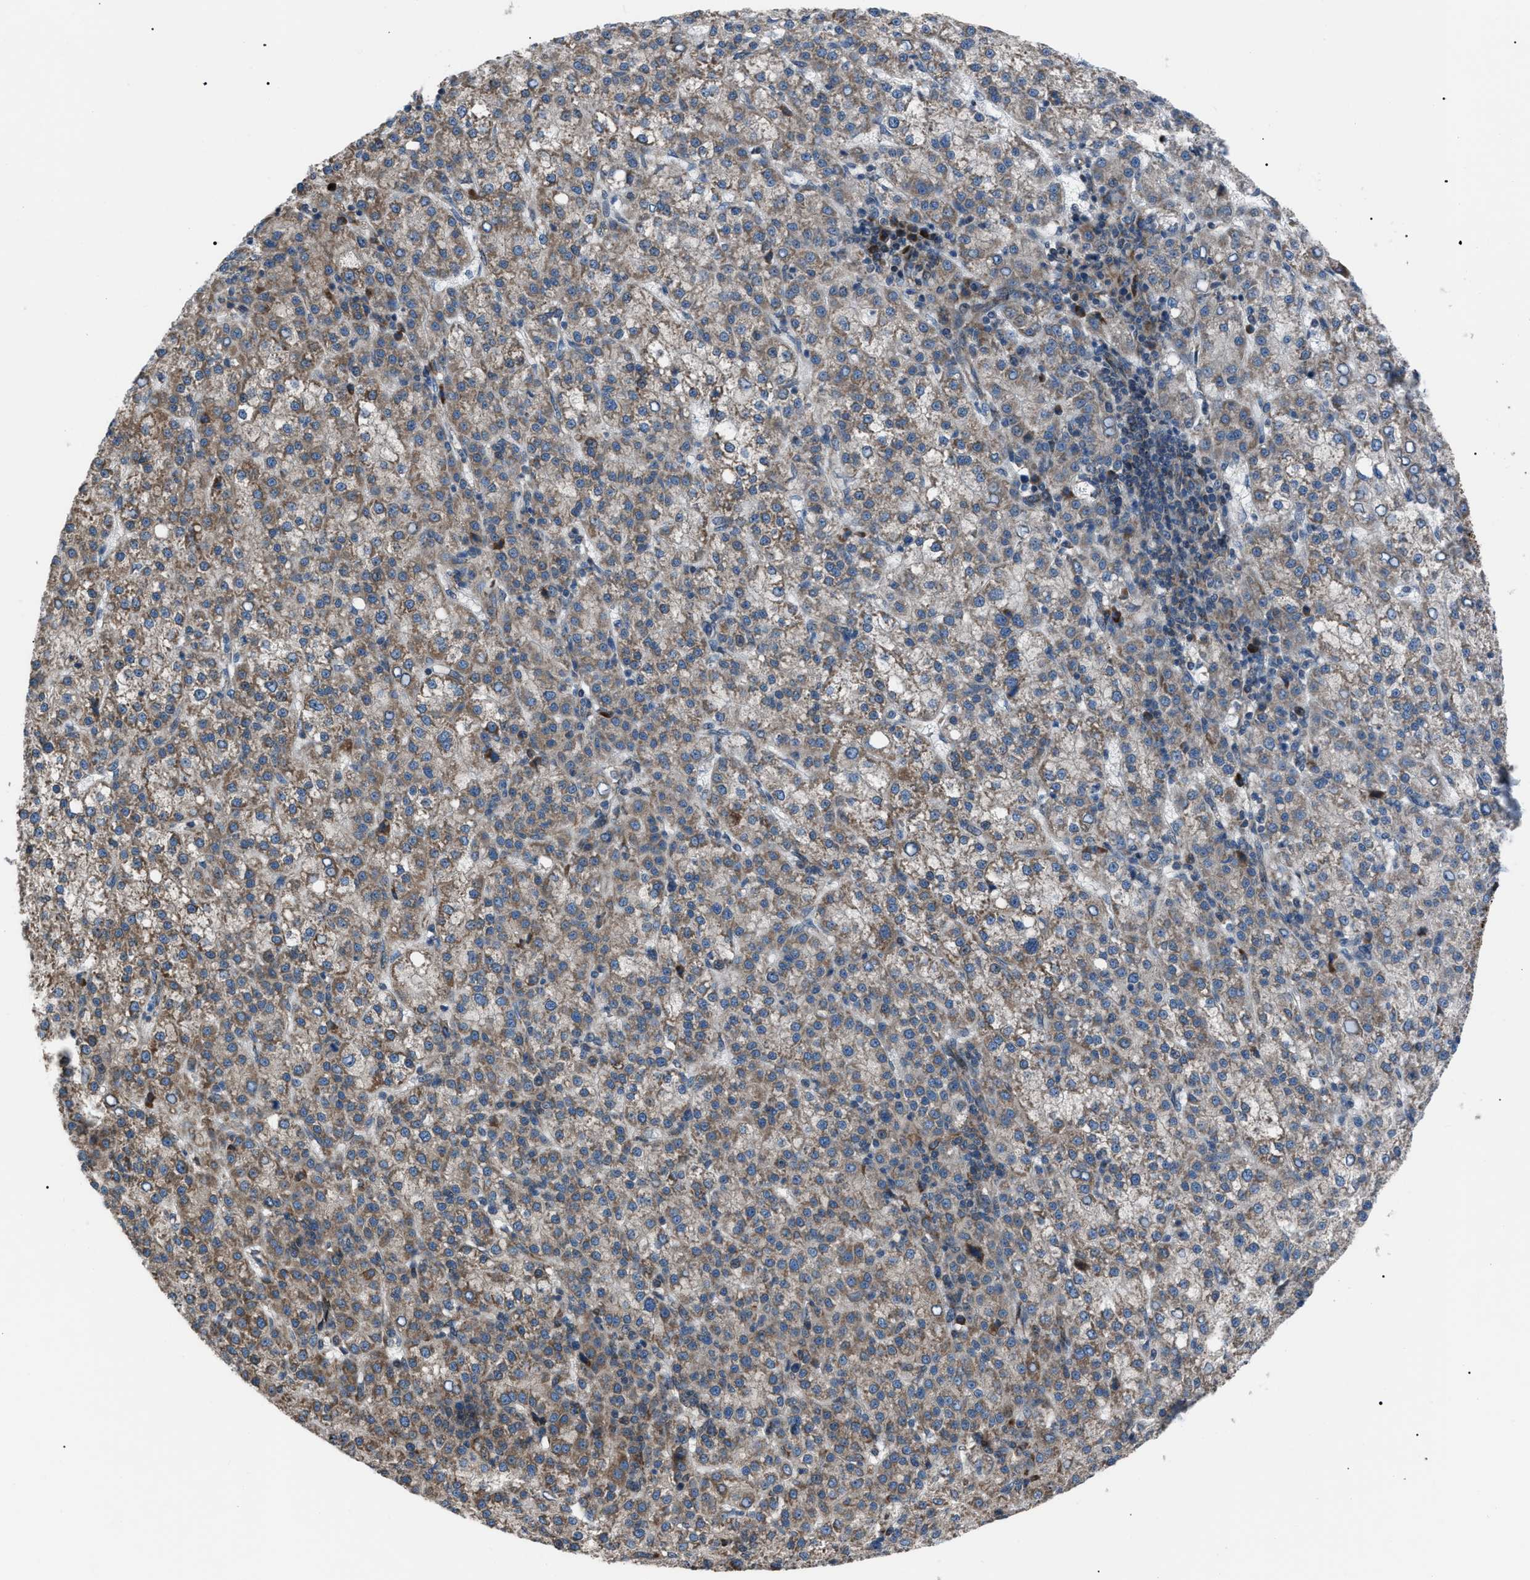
{"staining": {"intensity": "moderate", "quantity": "25%-75%", "location": "cytoplasmic/membranous"}, "tissue": "liver cancer", "cell_type": "Tumor cells", "image_type": "cancer", "snomed": [{"axis": "morphology", "description": "Carcinoma, Hepatocellular, NOS"}, {"axis": "topography", "description": "Liver"}], "caption": "IHC image of neoplastic tissue: human hepatocellular carcinoma (liver) stained using IHC exhibits medium levels of moderate protein expression localized specifically in the cytoplasmic/membranous of tumor cells, appearing as a cytoplasmic/membranous brown color.", "gene": "AGO2", "patient": {"sex": "female", "age": 58}}